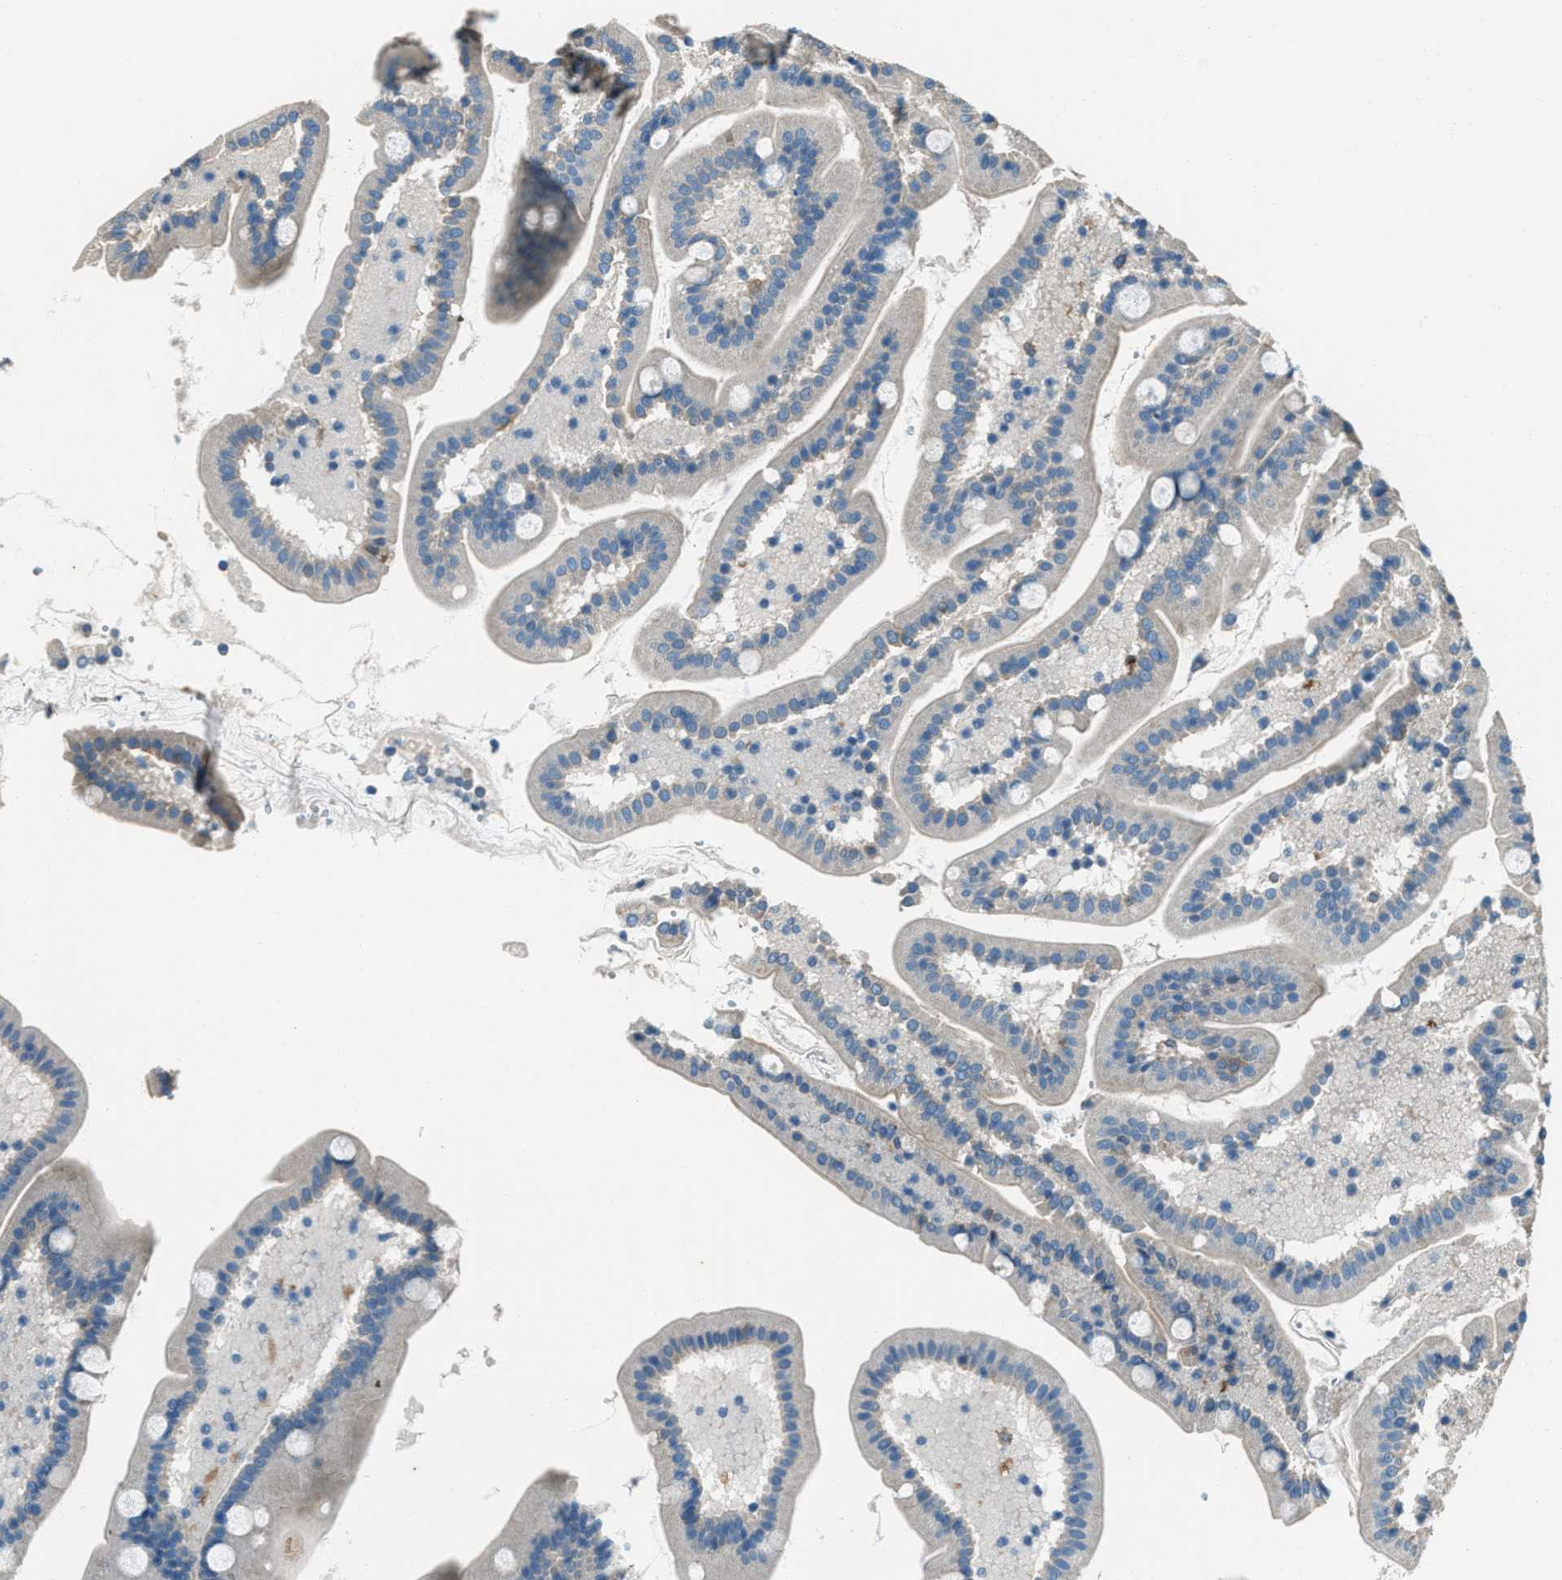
{"staining": {"intensity": "moderate", "quantity": "<25%", "location": "cytoplasmic/membranous"}, "tissue": "duodenum", "cell_type": "Glandular cells", "image_type": "normal", "snomed": [{"axis": "morphology", "description": "Normal tissue, NOS"}, {"axis": "topography", "description": "Duodenum"}], "caption": "Approximately <25% of glandular cells in unremarkable human duodenum reveal moderate cytoplasmic/membranous protein positivity as visualized by brown immunohistochemical staining.", "gene": "SVIL", "patient": {"sex": "male", "age": 54}}